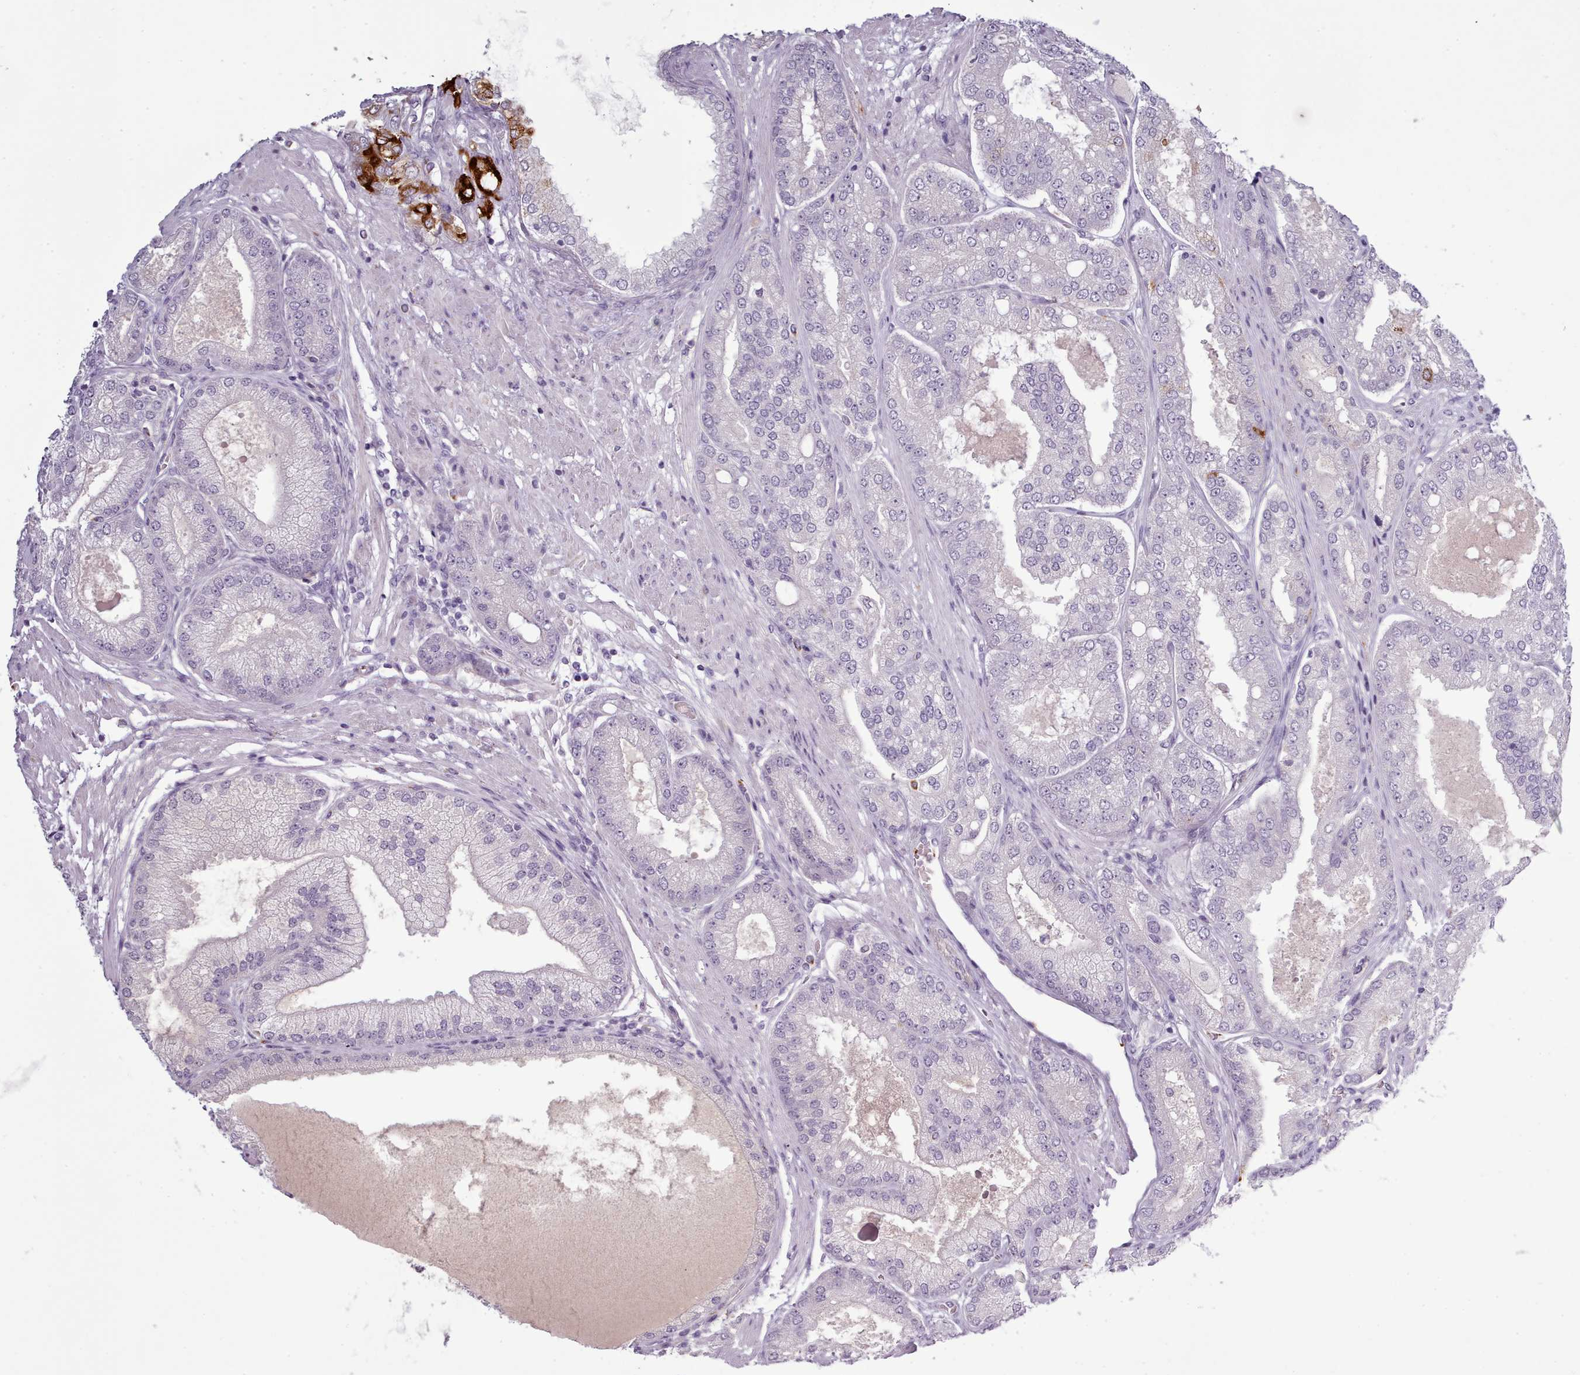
{"staining": {"intensity": "negative", "quantity": "none", "location": "none"}, "tissue": "prostate cancer", "cell_type": "Tumor cells", "image_type": "cancer", "snomed": [{"axis": "morphology", "description": "Adenocarcinoma, High grade"}, {"axis": "topography", "description": "Prostate"}], "caption": "IHC photomicrograph of neoplastic tissue: human prostate cancer stained with DAB (3,3'-diaminobenzidine) demonstrates no significant protein positivity in tumor cells.", "gene": "NDST2", "patient": {"sex": "male", "age": 71}}